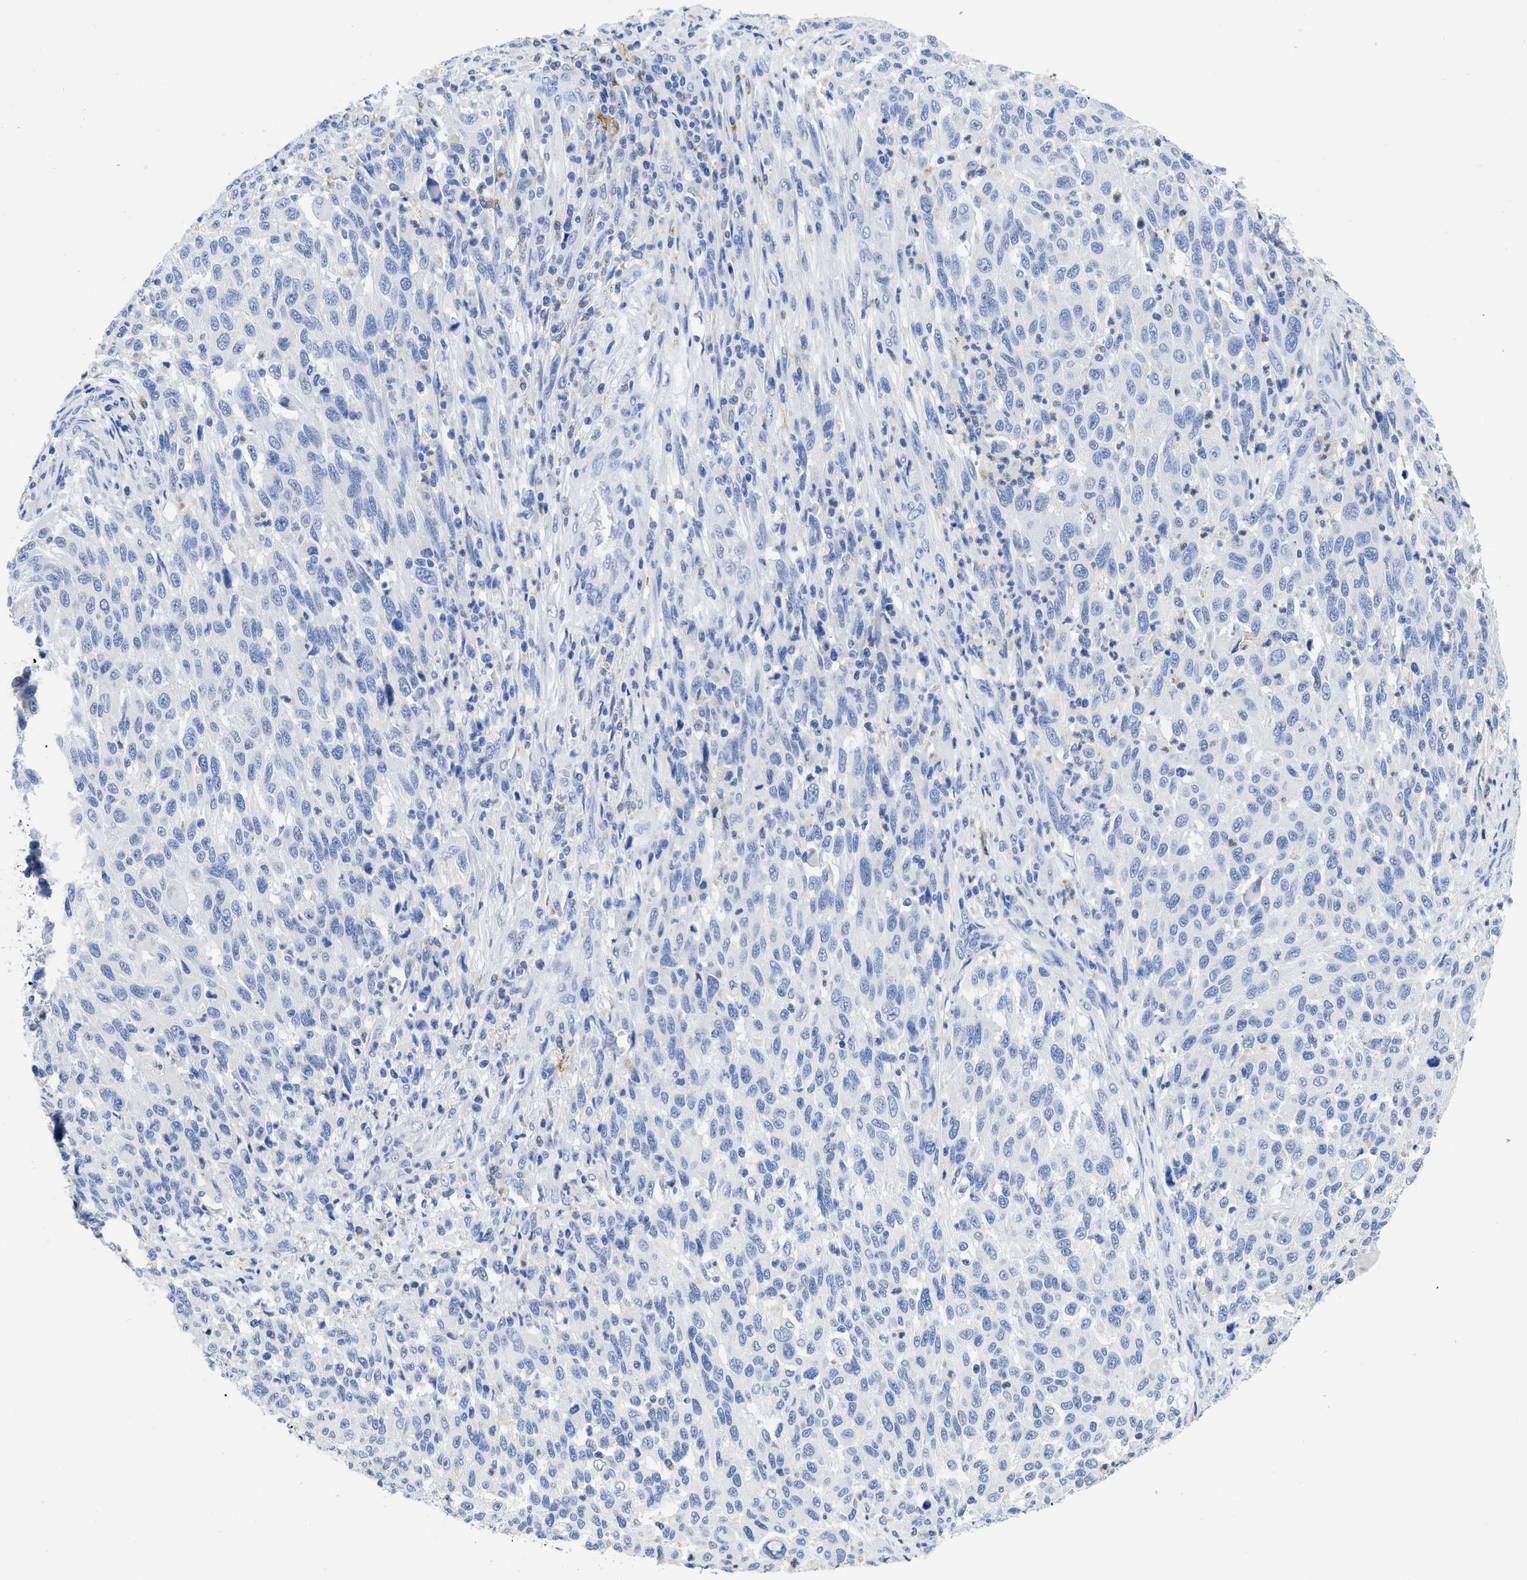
{"staining": {"intensity": "negative", "quantity": "none", "location": "none"}, "tissue": "melanoma", "cell_type": "Tumor cells", "image_type": "cancer", "snomed": [{"axis": "morphology", "description": "Malignant melanoma, Metastatic site"}, {"axis": "topography", "description": "Lymph node"}], "caption": "Tumor cells show no significant expression in malignant melanoma (metastatic site).", "gene": "CR1", "patient": {"sex": "male", "age": 61}}